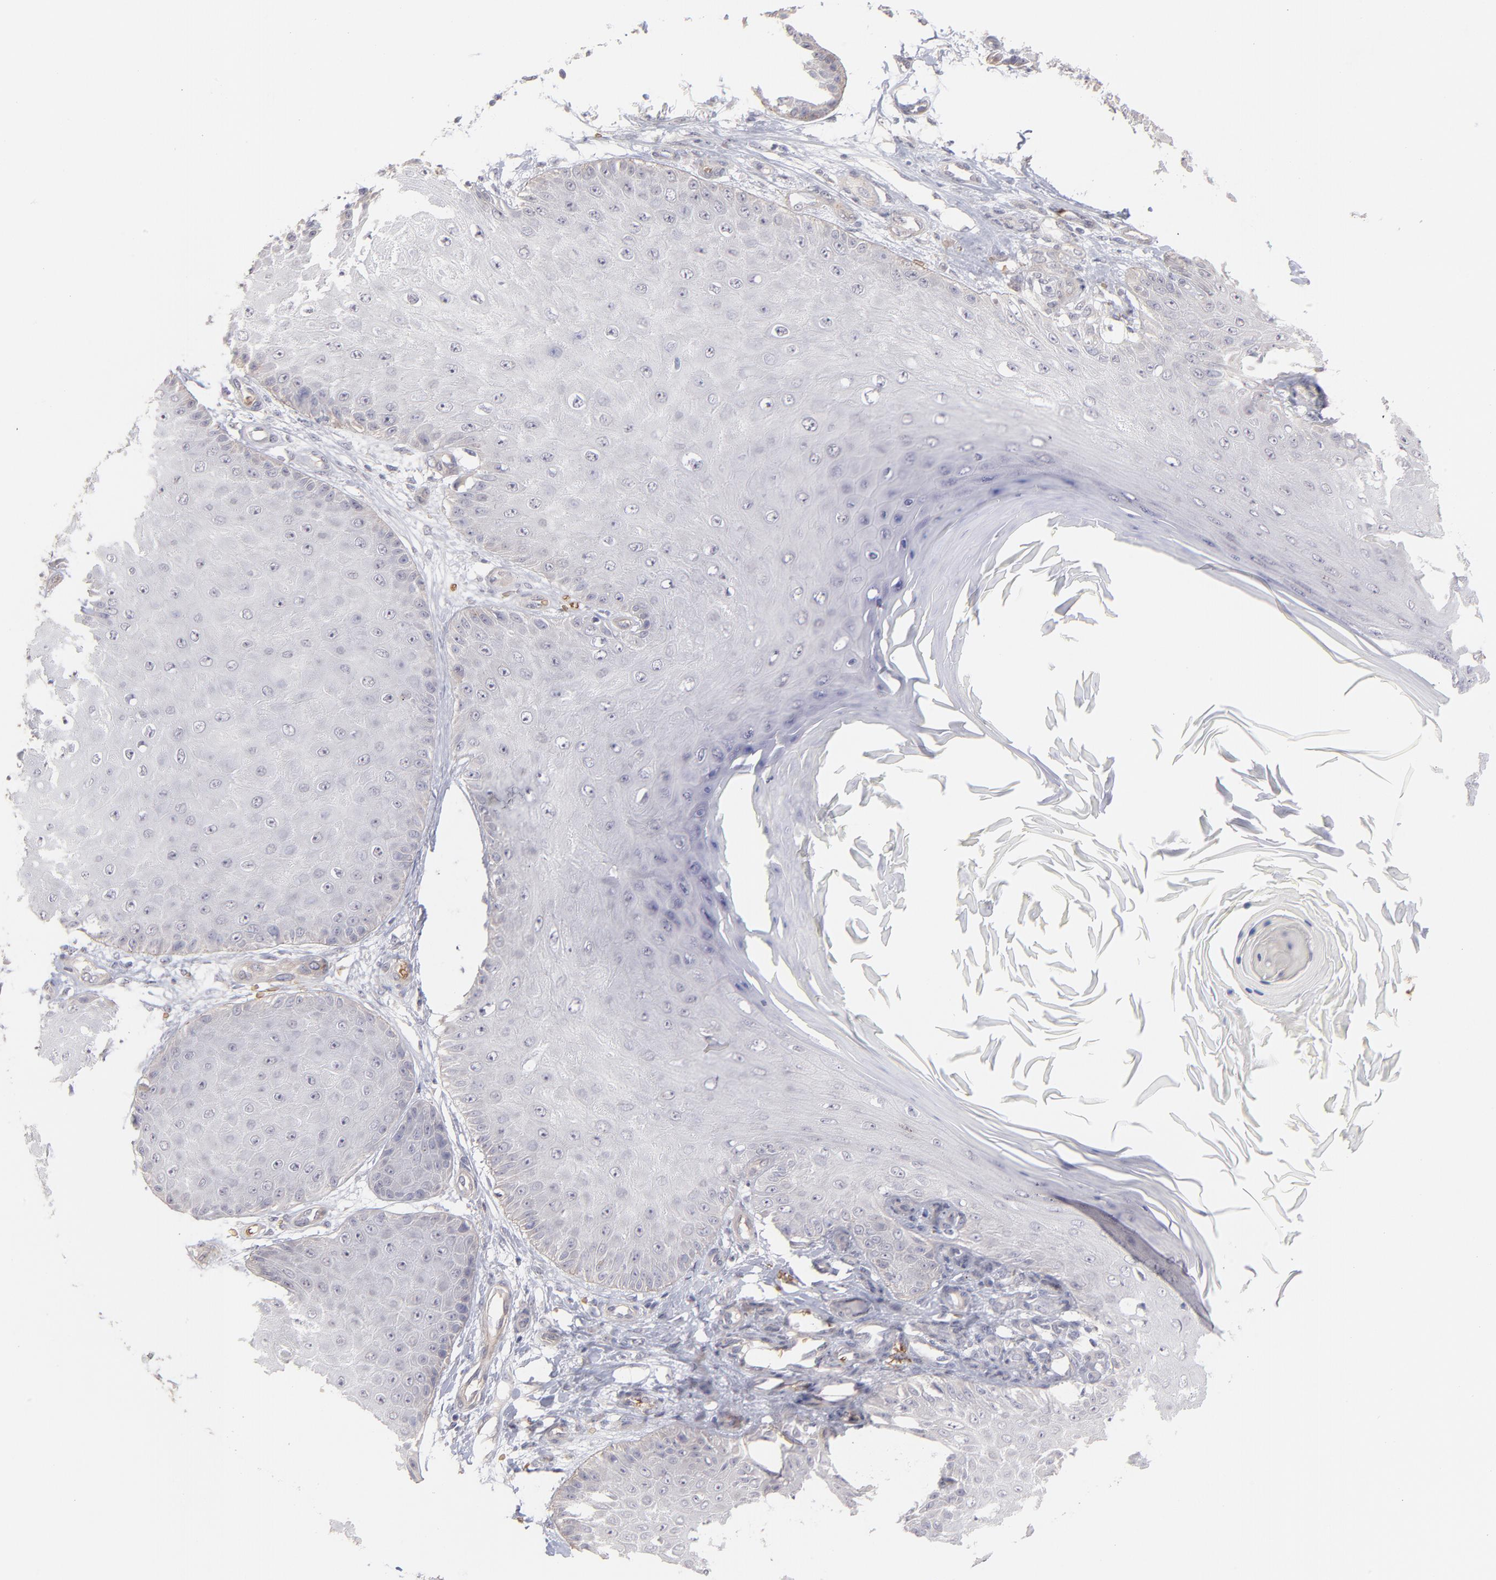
{"staining": {"intensity": "negative", "quantity": "none", "location": "none"}, "tissue": "skin cancer", "cell_type": "Tumor cells", "image_type": "cancer", "snomed": [{"axis": "morphology", "description": "Squamous cell carcinoma, NOS"}, {"axis": "topography", "description": "Skin"}], "caption": "Micrograph shows no significant protein positivity in tumor cells of skin cancer.", "gene": "F13B", "patient": {"sex": "female", "age": 40}}